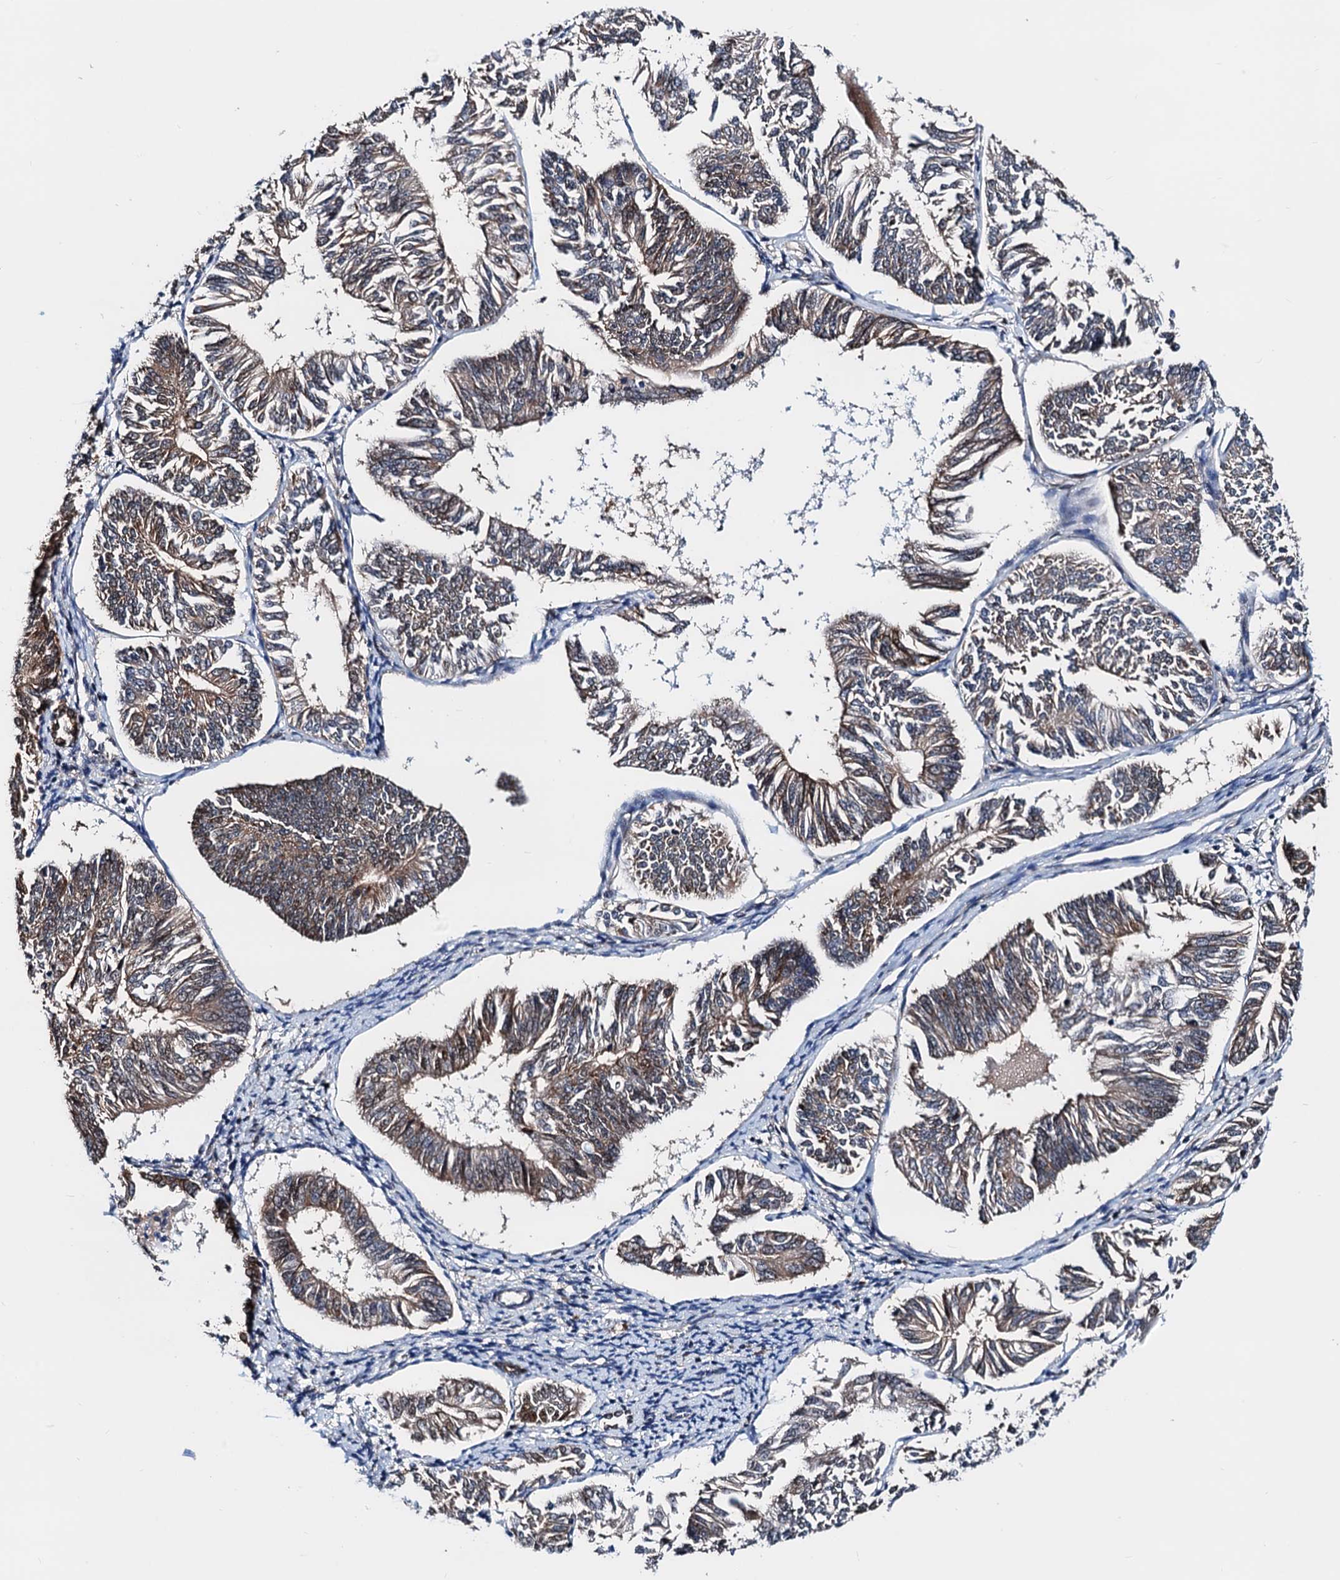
{"staining": {"intensity": "moderate", "quantity": "25%-75%", "location": "cytoplasmic/membranous"}, "tissue": "endometrial cancer", "cell_type": "Tumor cells", "image_type": "cancer", "snomed": [{"axis": "morphology", "description": "Adenocarcinoma, NOS"}, {"axis": "topography", "description": "Endometrium"}], "caption": "An IHC photomicrograph of neoplastic tissue is shown. Protein staining in brown shows moderate cytoplasmic/membranous positivity in adenocarcinoma (endometrial) within tumor cells.", "gene": "COA4", "patient": {"sex": "female", "age": 58}}